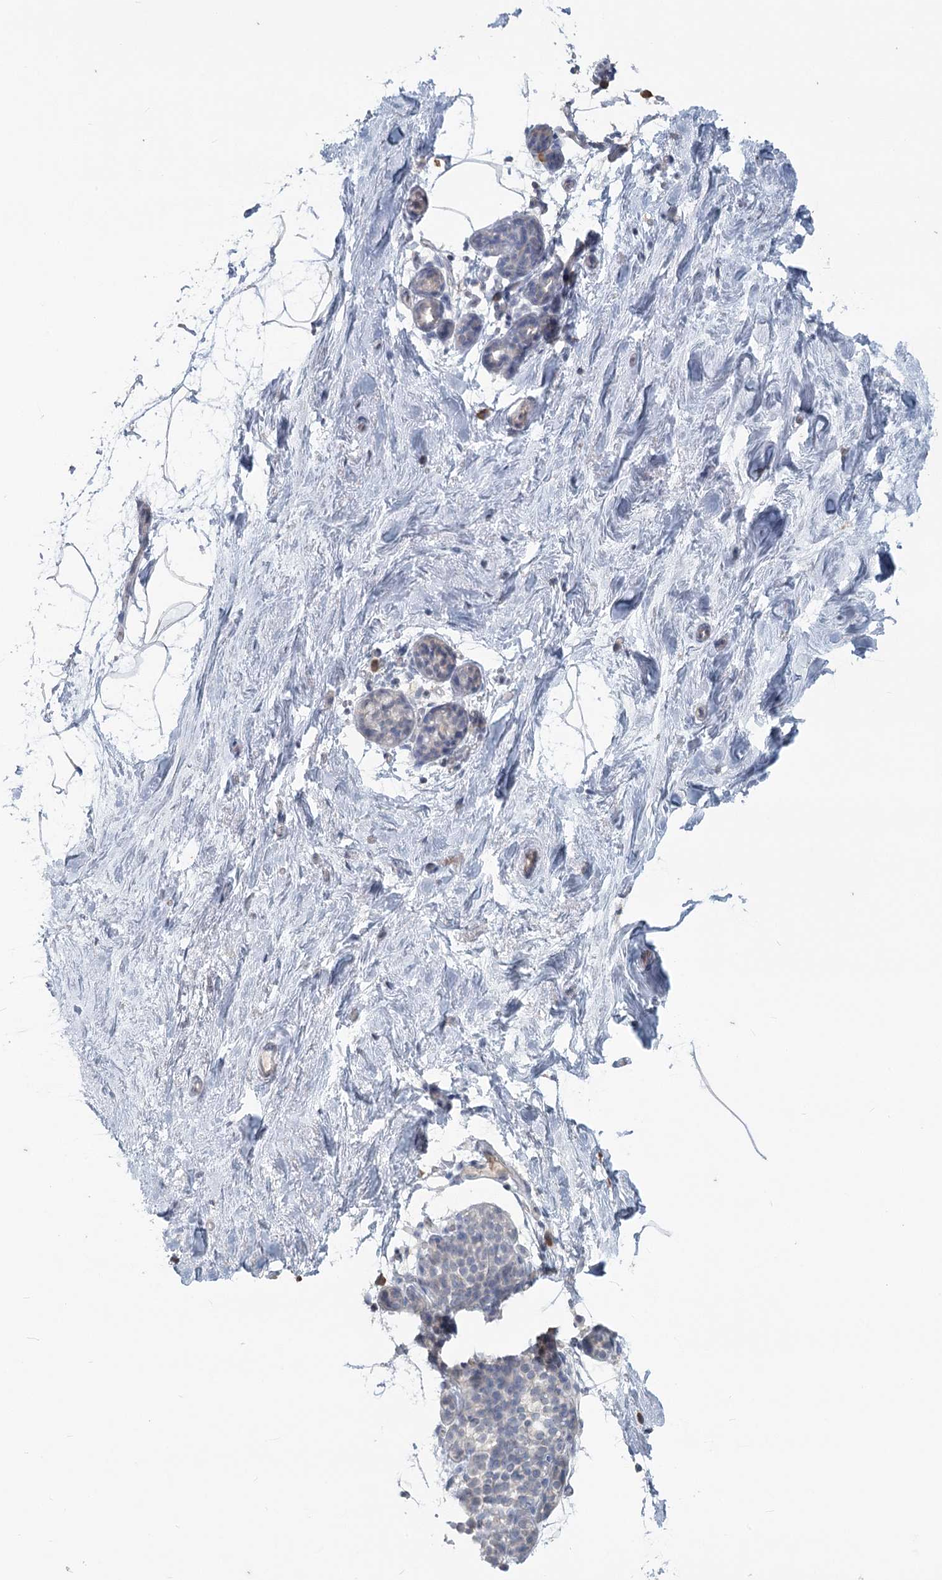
{"staining": {"intensity": "negative", "quantity": "none", "location": "none"}, "tissue": "breast", "cell_type": "Adipocytes", "image_type": "normal", "snomed": [{"axis": "morphology", "description": "Normal tissue, NOS"}, {"axis": "topography", "description": "Breast"}], "caption": "Micrograph shows no protein expression in adipocytes of benign breast. (DAB (3,3'-diaminobenzidine) IHC with hematoxylin counter stain).", "gene": "SLC9A3", "patient": {"sex": "female", "age": 62}}